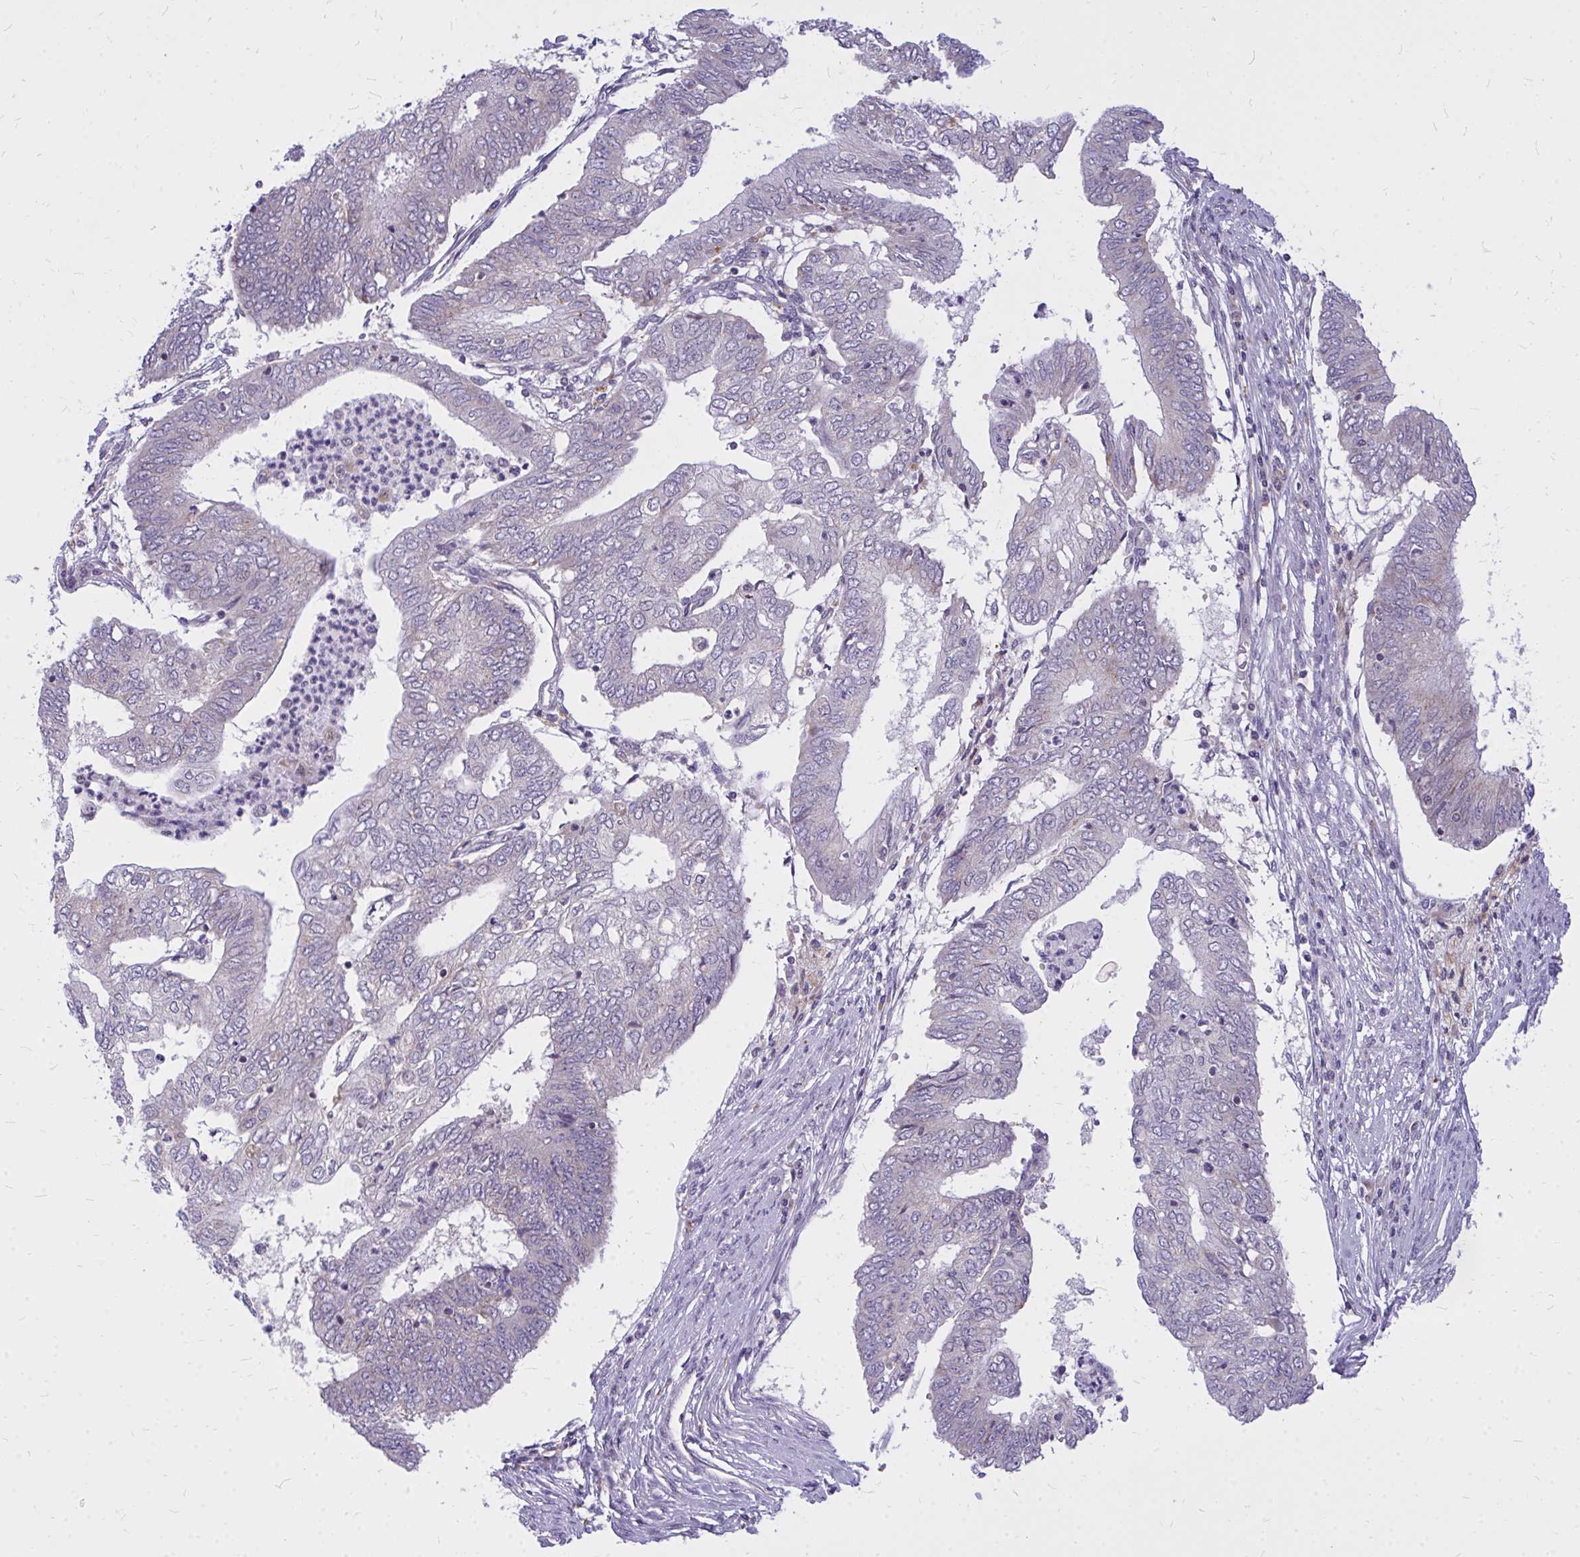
{"staining": {"intensity": "negative", "quantity": "none", "location": "none"}, "tissue": "endometrial cancer", "cell_type": "Tumor cells", "image_type": "cancer", "snomed": [{"axis": "morphology", "description": "Adenocarcinoma, NOS"}, {"axis": "topography", "description": "Endometrium"}], "caption": "DAB (3,3'-diaminobenzidine) immunohistochemical staining of adenocarcinoma (endometrial) shows no significant expression in tumor cells. Brightfield microscopy of immunohistochemistry stained with DAB (brown) and hematoxylin (blue), captured at high magnification.", "gene": "ZSCAN25", "patient": {"sex": "female", "age": 68}}